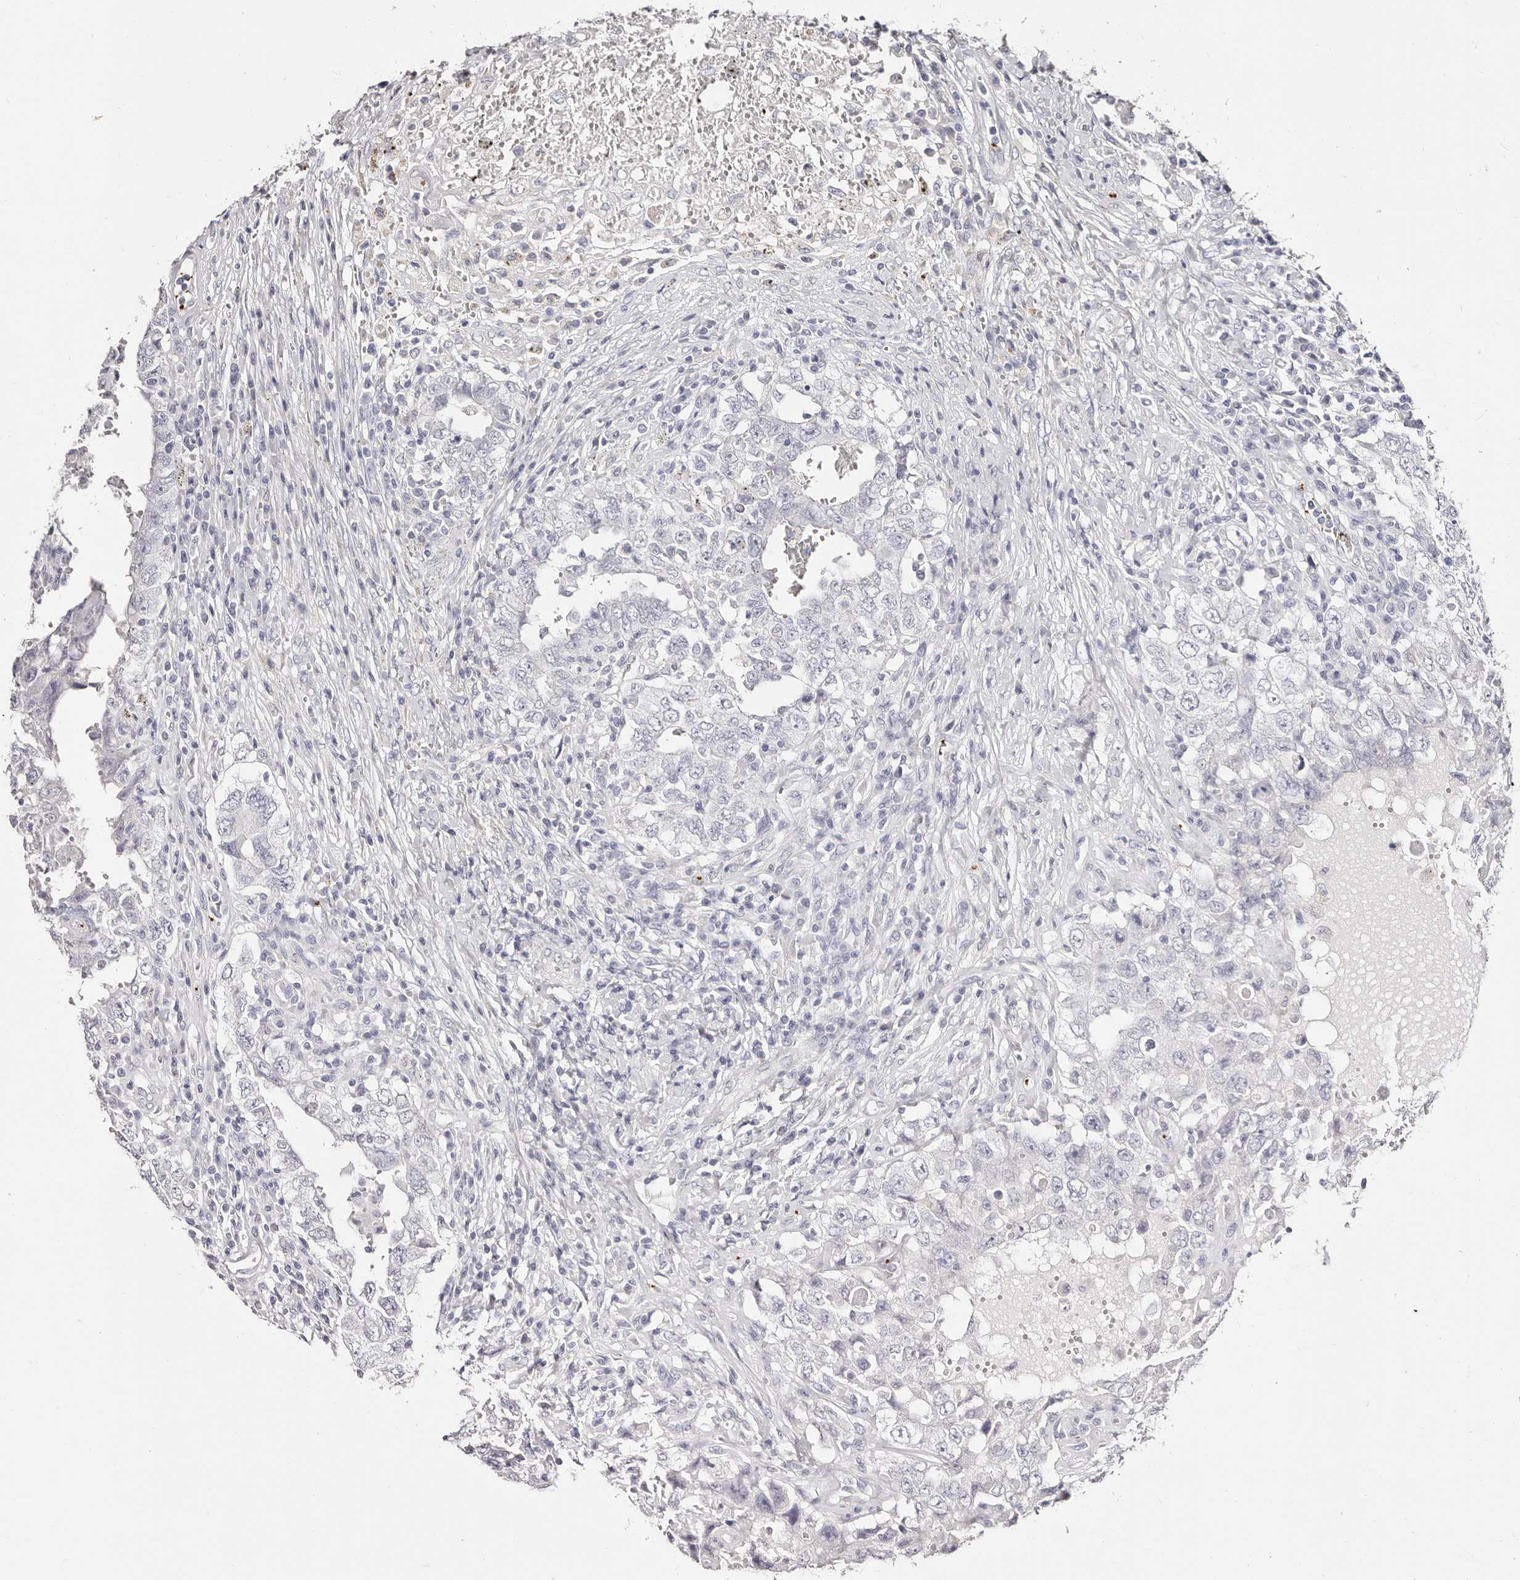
{"staining": {"intensity": "negative", "quantity": "none", "location": "none"}, "tissue": "testis cancer", "cell_type": "Tumor cells", "image_type": "cancer", "snomed": [{"axis": "morphology", "description": "Carcinoma, Embryonal, NOS"}, {"axis": "topography", "description": "Testis"}], "caption": "Testis cancer was stained to show a protein in brown. There is no significant positivity in tumor cells.", "gene": "PF4", "patient": {"sex": "male", "age": 26}}